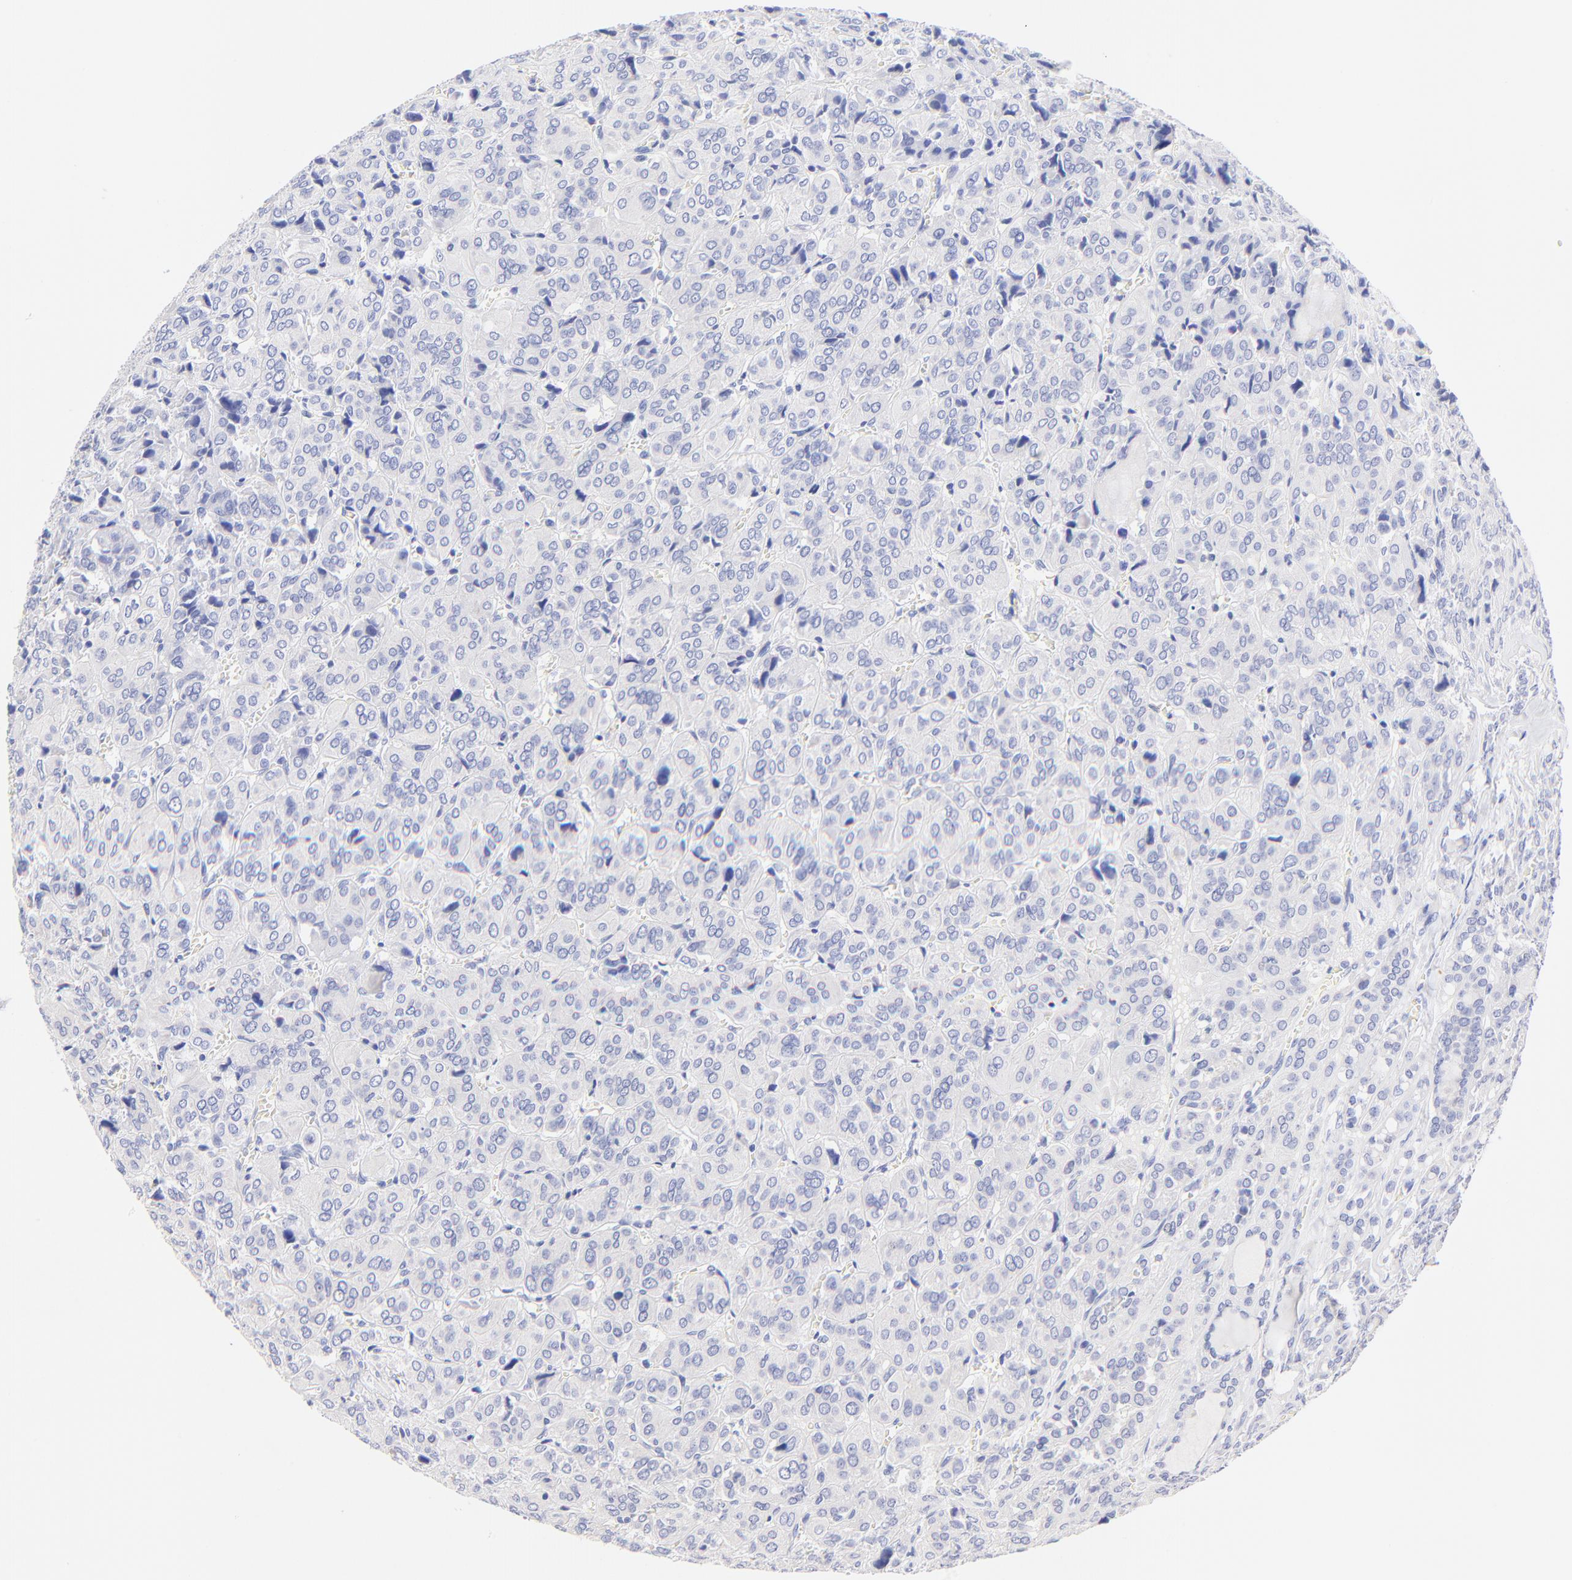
{"staining": {"intensity": "negative", "quantity": "none", "location": "none"}, "tissue": "thyroid cancer", "cell_type": "Tumor cells", "image_type": "cancer", "snomed": [{"axis": "morphology", "description": "Follicular adenoma carcinoma, NOS"}, {"axis": "topography", "description": "Thyroid gland"}], "caption": "Immunohistochemical staining of human thyroid cancer reveals no significant positivity in tumor cells.", "gene": "RAB3A", "patient": {"sex": "female", "age": 71}}